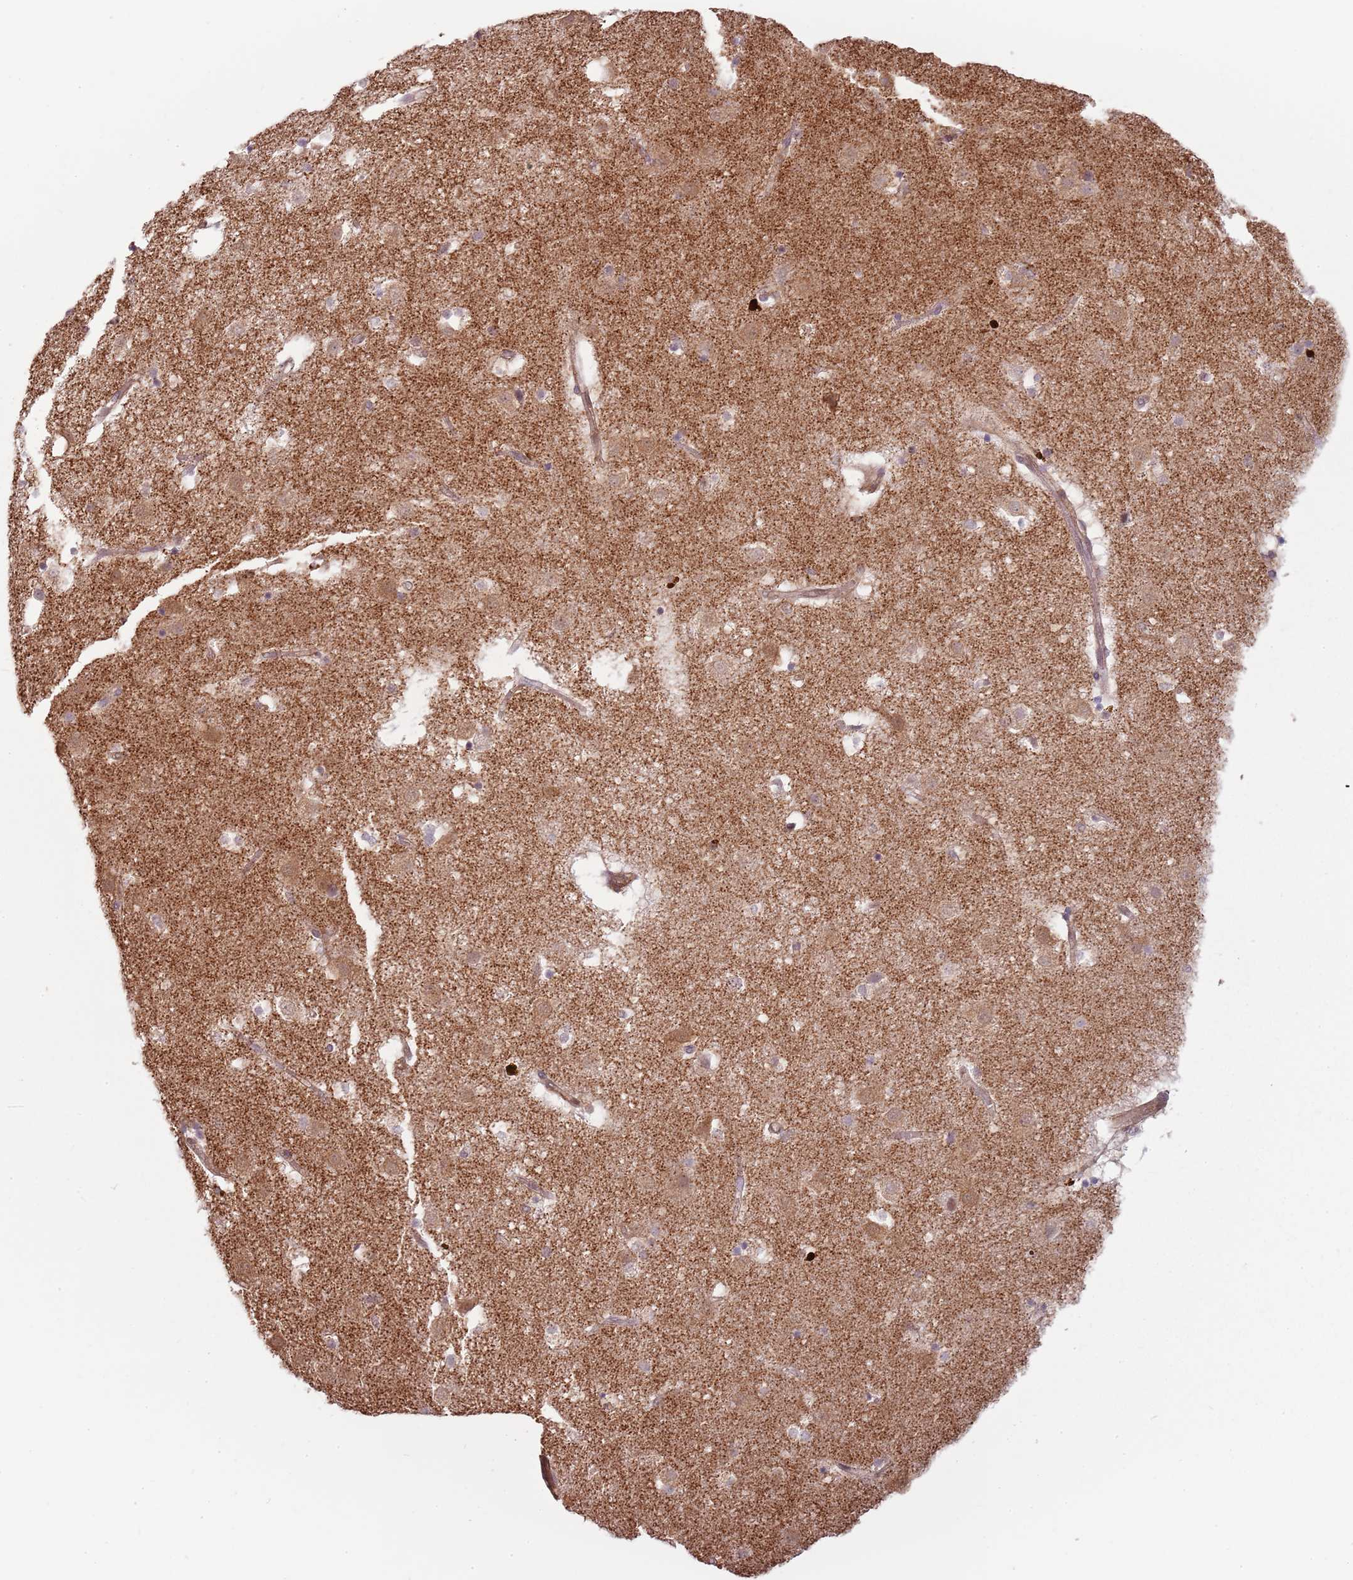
{"staining": {"intensity": "negative", "quantity": "none", "location": "none"}, "tissue": "caudate", "cell_type": "Glial cells", "image_type": "normal", "snomed": [{"axis": "morphology", "description": "Normal tissue, NOS"}, {"axis": "topography", "description": "Lateral ventricle wall"}], "caption": "The immunohistochemistry (IHC) micrograph has no significant expression in glial cells of caudate.", "gene": "PPP1R14C", "patient": {"sex": "male", "age": 70}}